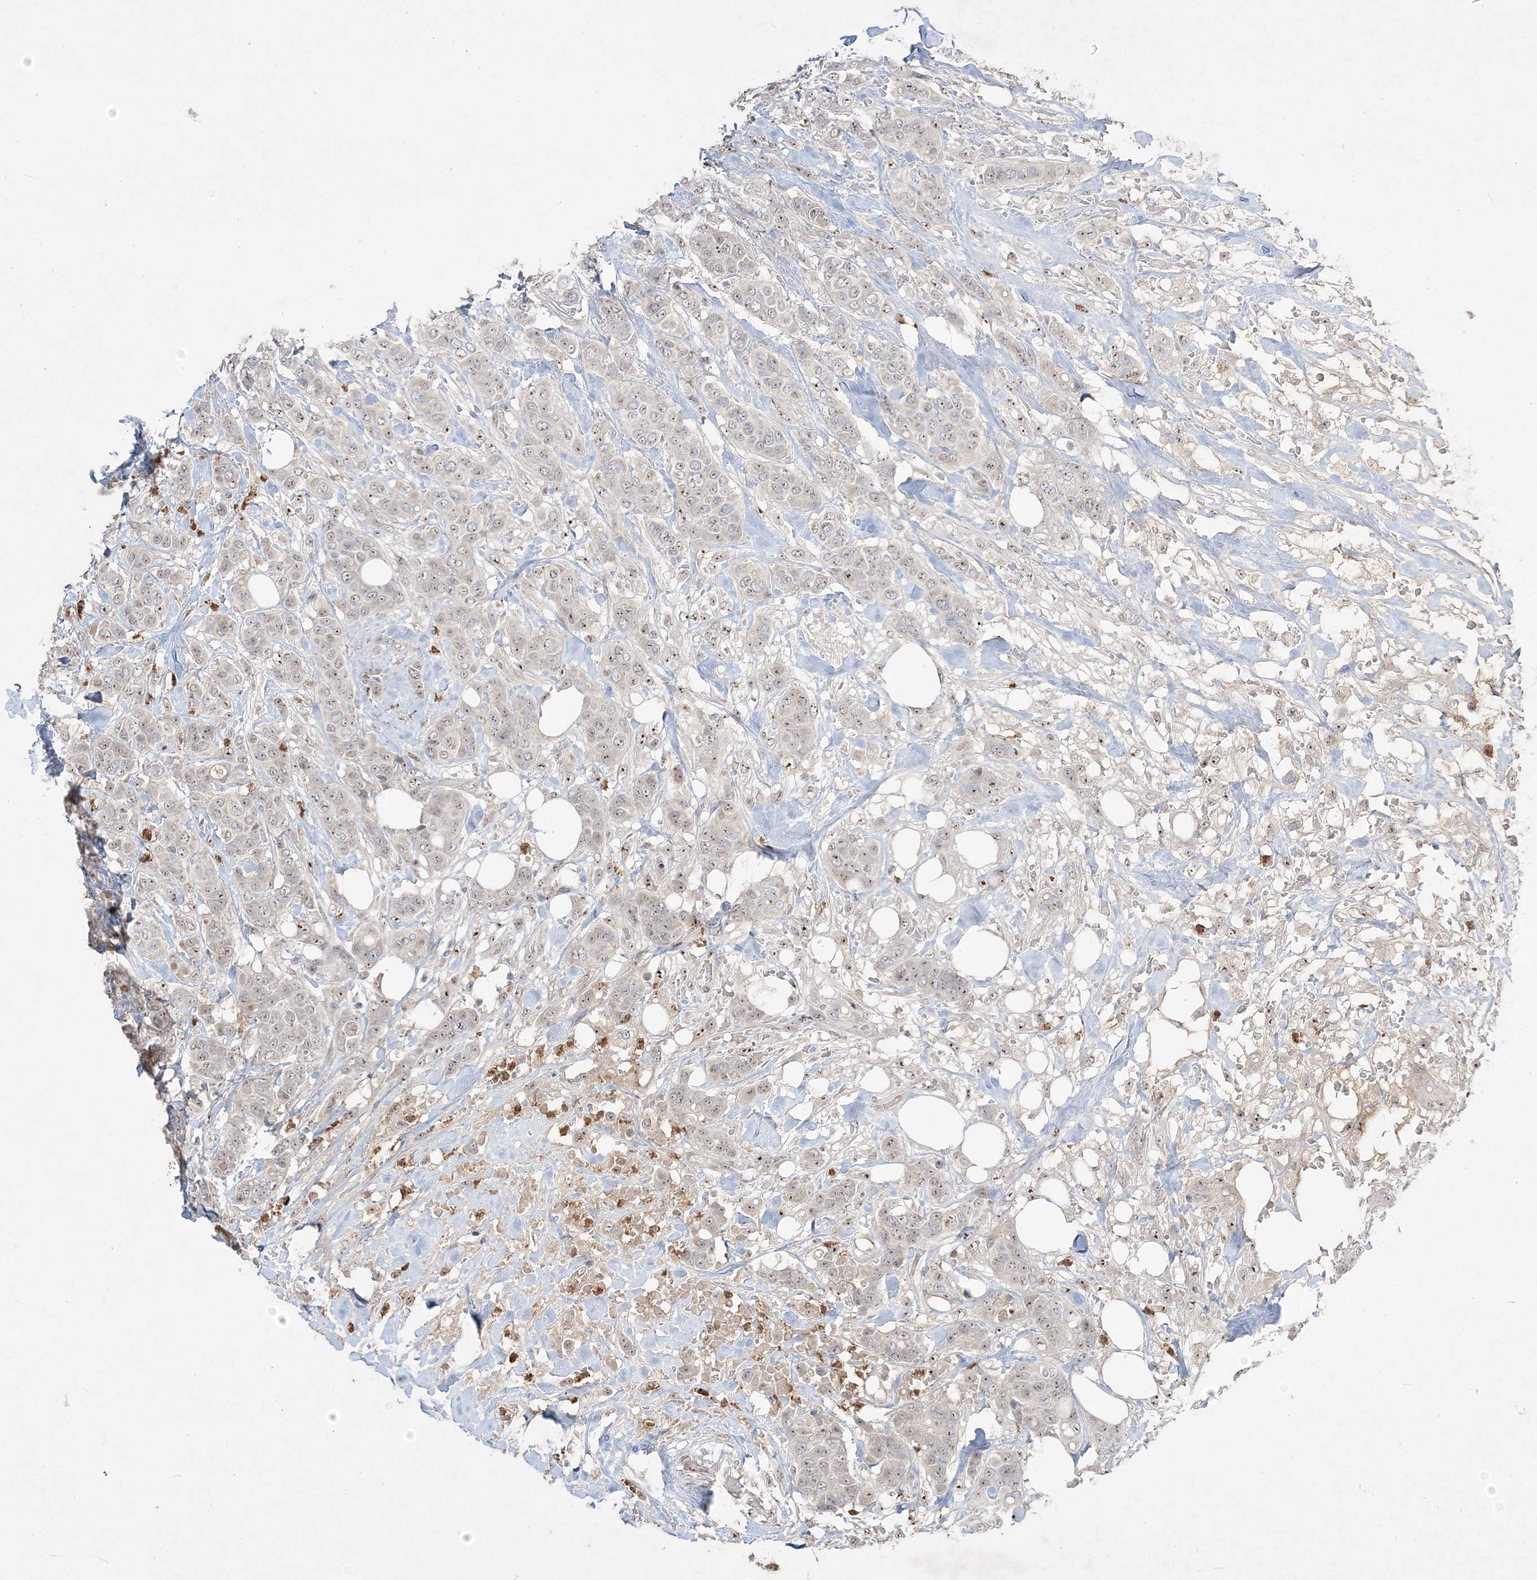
{"staining": {"intensity": "moderate", "quantity": "<25%", "location": "nuclear"}, "tissue": "breast cancer", "cell_type": "Tumor cells", "image_type": "cancer", "snomed": [{"axis": "morphology", "description": "Lobular carcinoma"}, {"axis": "topography", "description": "Breast"}], "caption": "A brown stain labels moderate nuclear positivity of a protein in lobular carcinoma (breast) tumor cells.", "gene": "NOP16", "patient": {"sex": "female", "age": 51}}